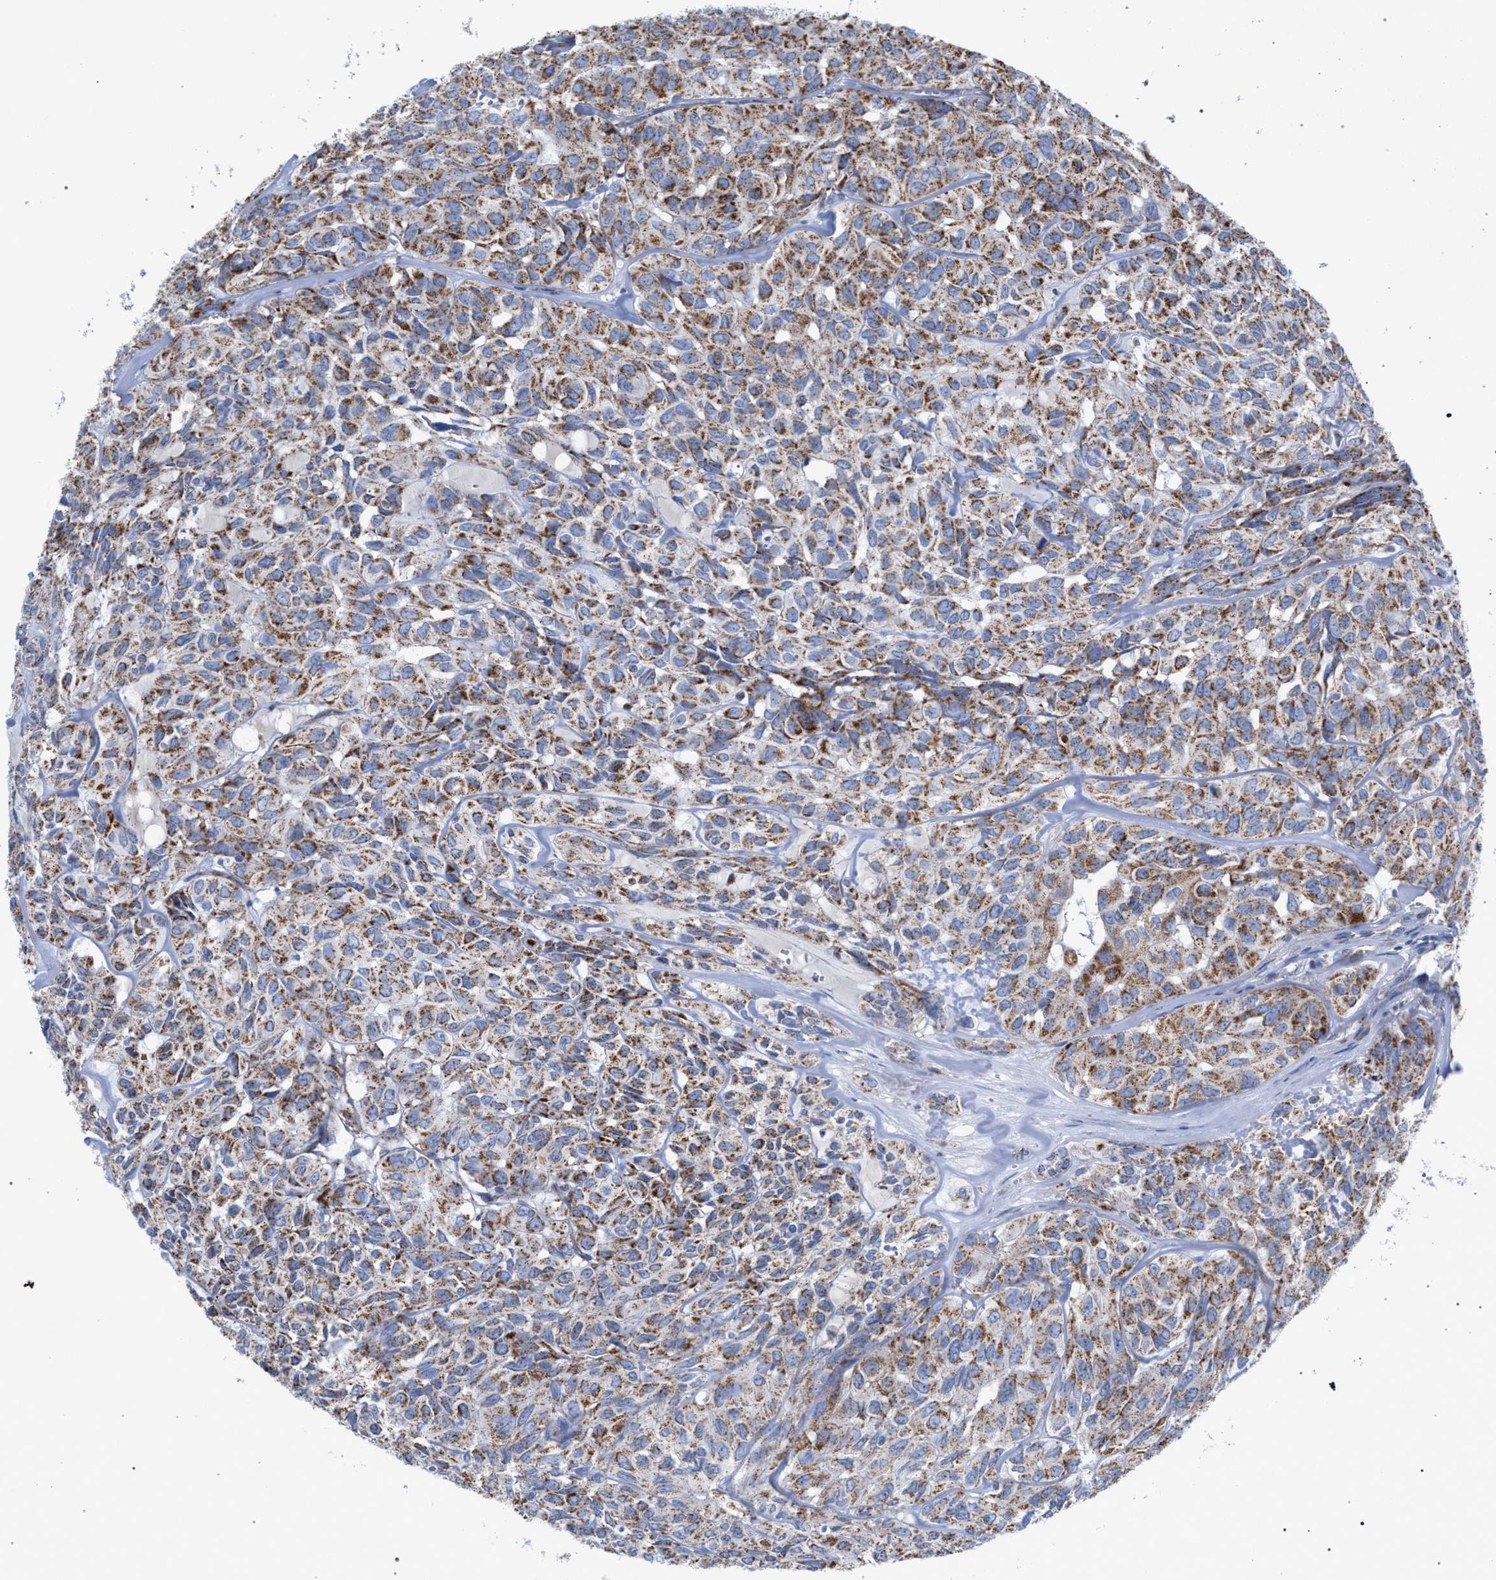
{"staining": {"intensity": "moderate", "quantity": ">75%", "location": "cytoplasmic/membranous"}, "tissue": "head and neck cancer", "cell_type": "Tumor cells", "image_type": "cancer", "snomed": [{"axis": "morphology", "description": "Adenocarcinoma, NOS"}, {"axis": "topography", "description": "Salivary gland, NOS"}, {"axis": "topography", "description": "Head-Neck"}], "caption": "Moderate cytoplasmic/membranous positivity for a protein is present in about >75% of tumor cells of head and neck adenocarcinoma using immunohistochemistry (IHC).", "gene": "ECI2", "patient": {"sex": "female", "age": 76}}